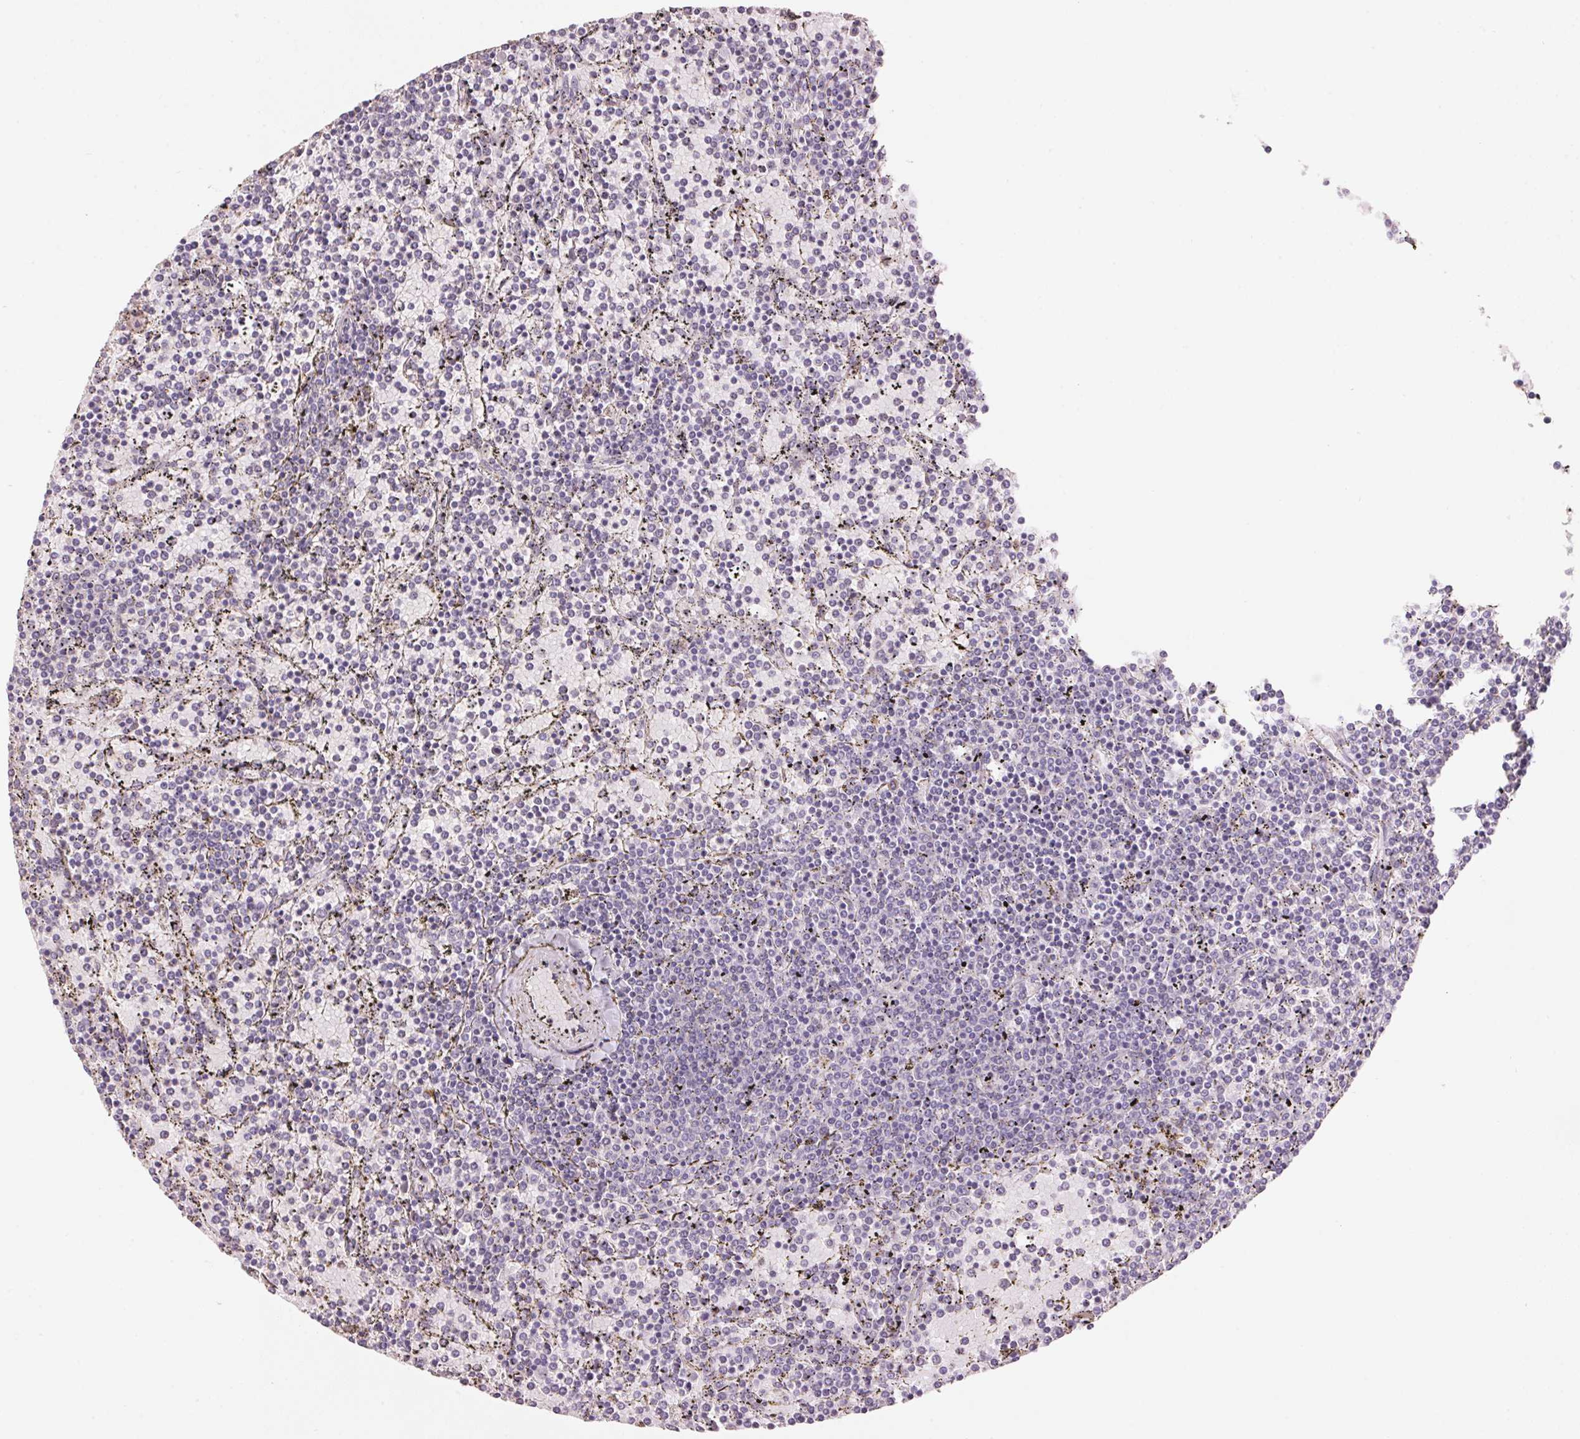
{"staining": {"intensity": "negative", "quantity": "none", "location": "none"}, "tissue": "lymphoma", "cell_type": "Tumor cells", "image_type": "cancer", "snomed": [{"axis": "morphology", "description": "Malignant lymphoma, non-Hodgkin's type, Low grade"}, {"axis": "topography", "description": "Spleen"}], "caption": "The IHC photomicrograph has no significant staining in tumor cells of low-grade malignant lymphoma, non-Hodgkin's type tissue.", "gene": "LYZL6", "patient": {"sex": "female", "age": 77}}